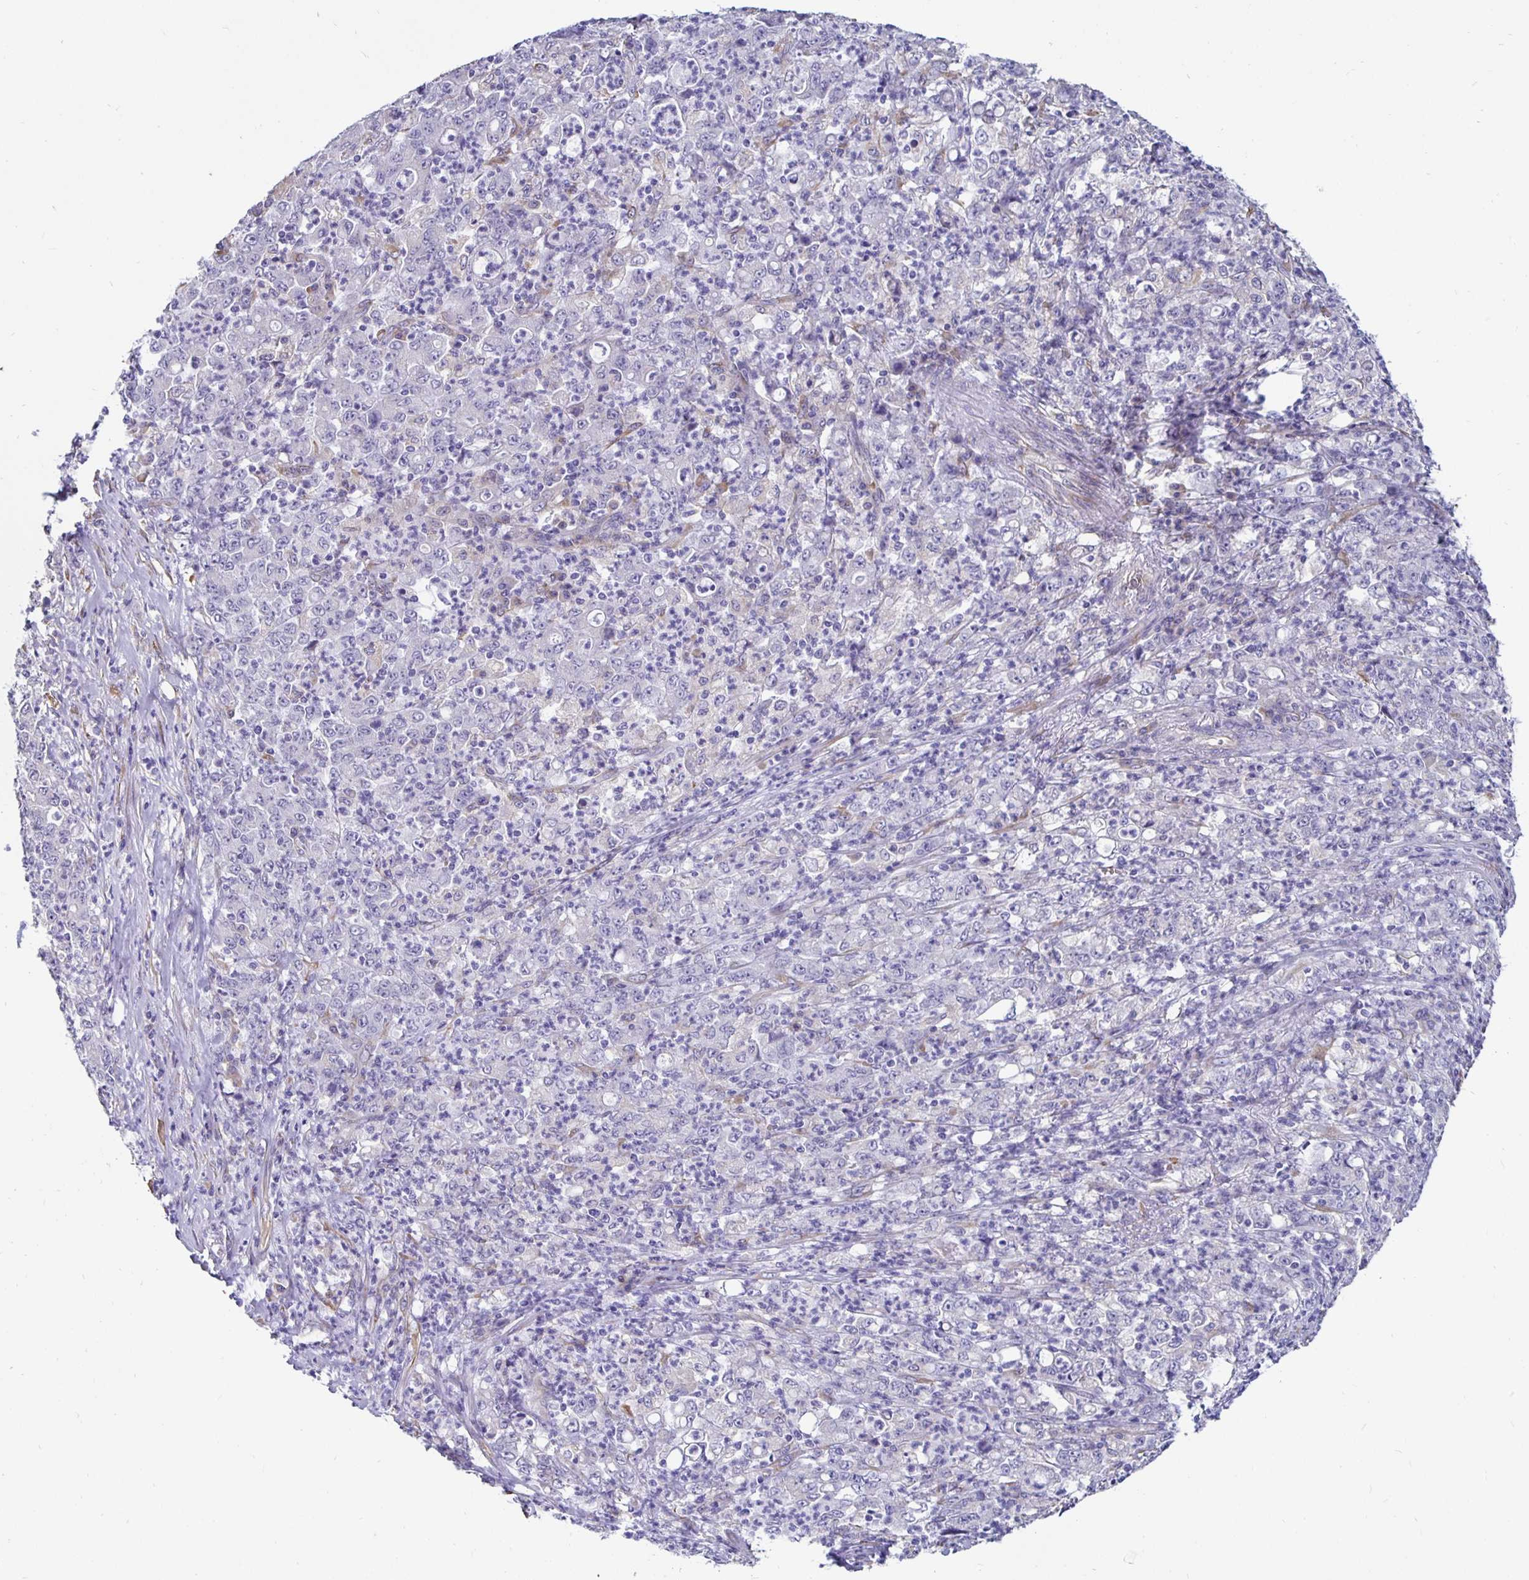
{"staining": {"intensity": "negative", "quantity": "none", "location": "none"}, "tissue": "stomach cancer", "cell_type": "Tumor cells", "image_type": "cancer", "snomed": [{"axis": "morphology", "description": "Adenocarcinoma, NOS"}, {"axis": "topography", "description": "Stomach, lower"}], "caption": "Human stomach cancer stained for a protein using immunohistochemistry (IHC) exhibits no expression in tumor cells.", "gene": "DNAI2", "patient": {"sex": "female", "age": 71}}